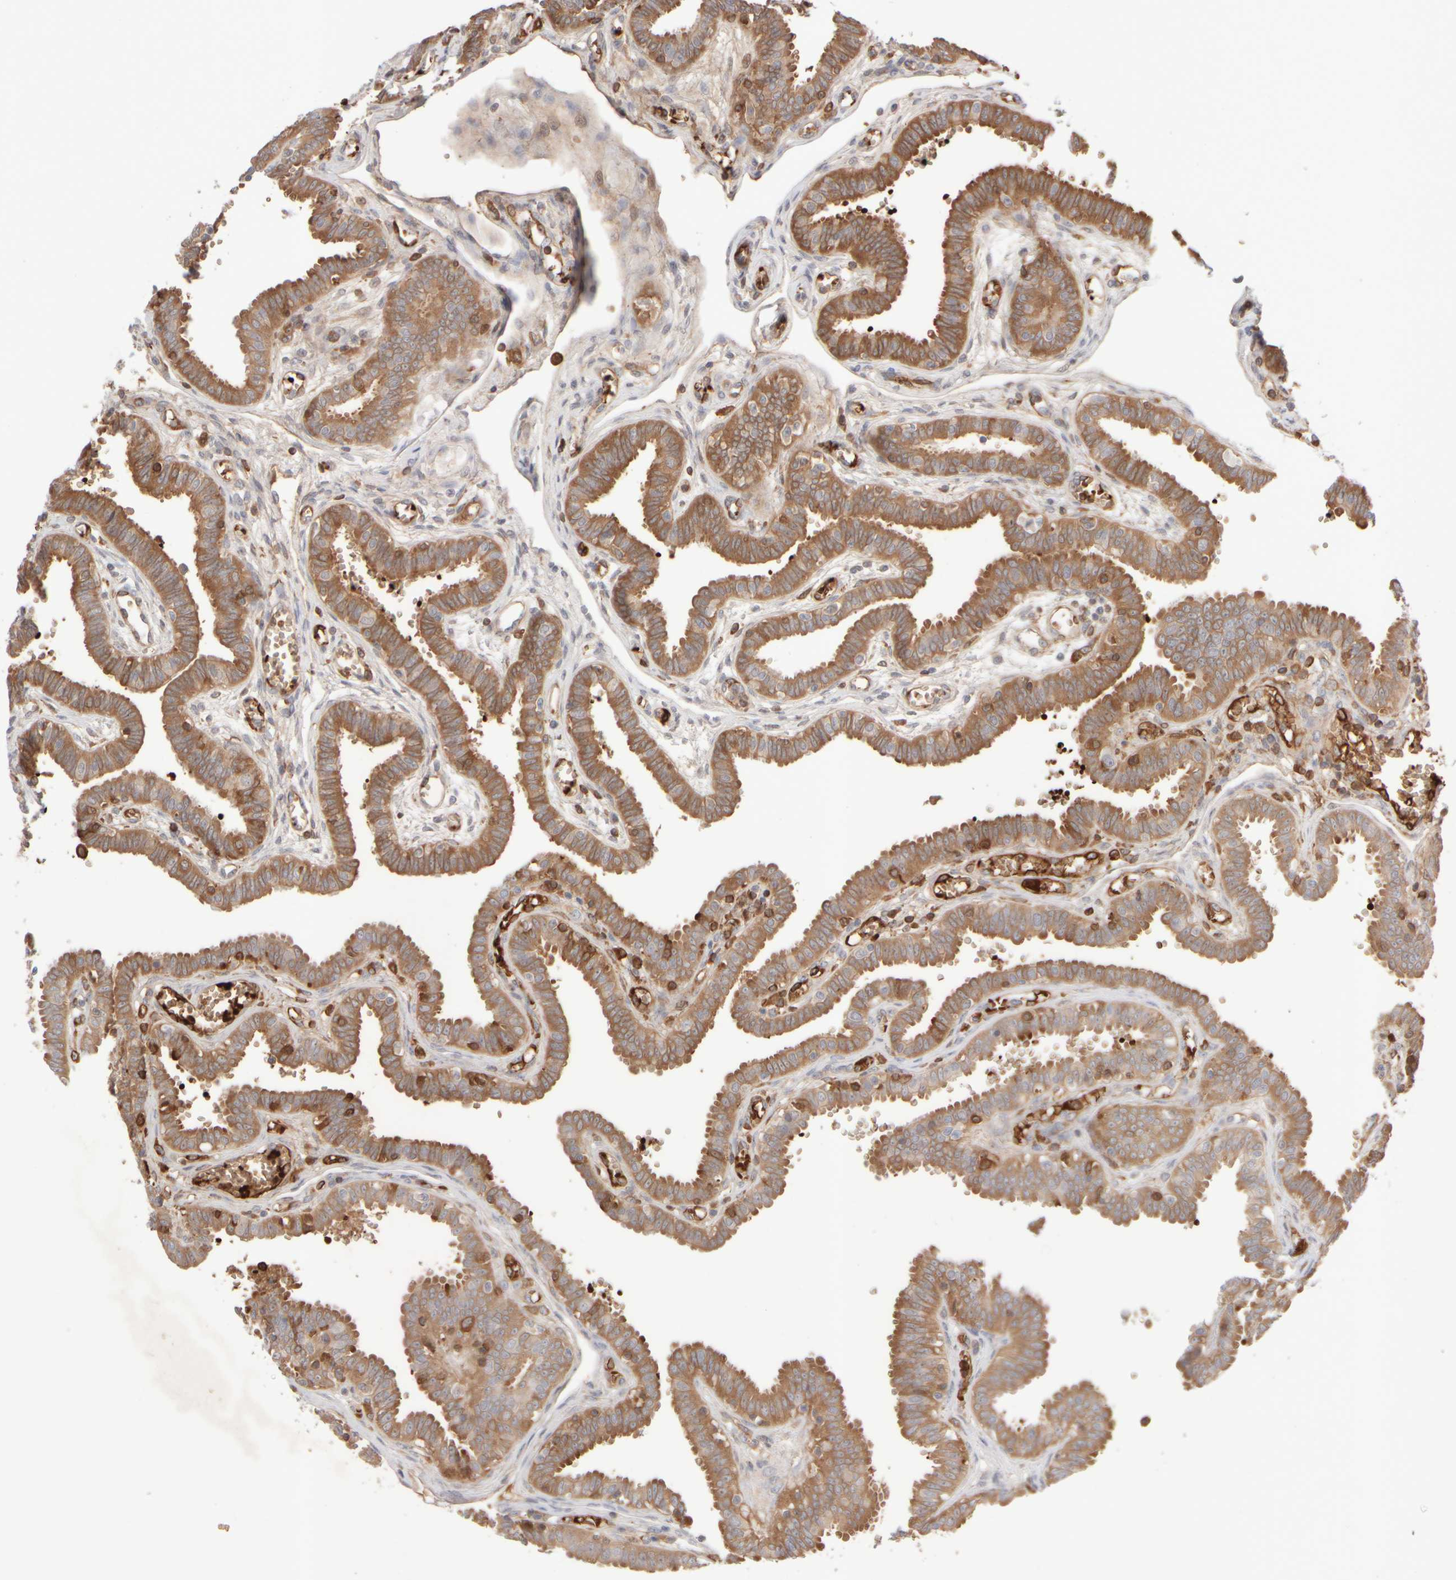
{"staining": {"intensity": "moderate", "quantity": "25%-75%", "location": "cytoplasmic/membranous"}, "tissue": "fallopian tube", "cell_type": "Glandular cells", "image_type": "normal", "snomed": [{"axis": "morphology", "description": "Normal tissue, NOS"}, {"axis": "topography", "description": "Fallopian tube"}], "caption": "Immunohistochemistry (IHC) photomicrograph of benign fallopian tube: human fallopian tube stained using immunohistochemistry (IHC) shows medium levels of moderate protein expression localized specifically in the cytoplasmic/membranous of glandular cells, appearing as a cytoplasmic/membranous brown color.", "gene": "MST1", "patient": {"sex": "female", "age": 32}}